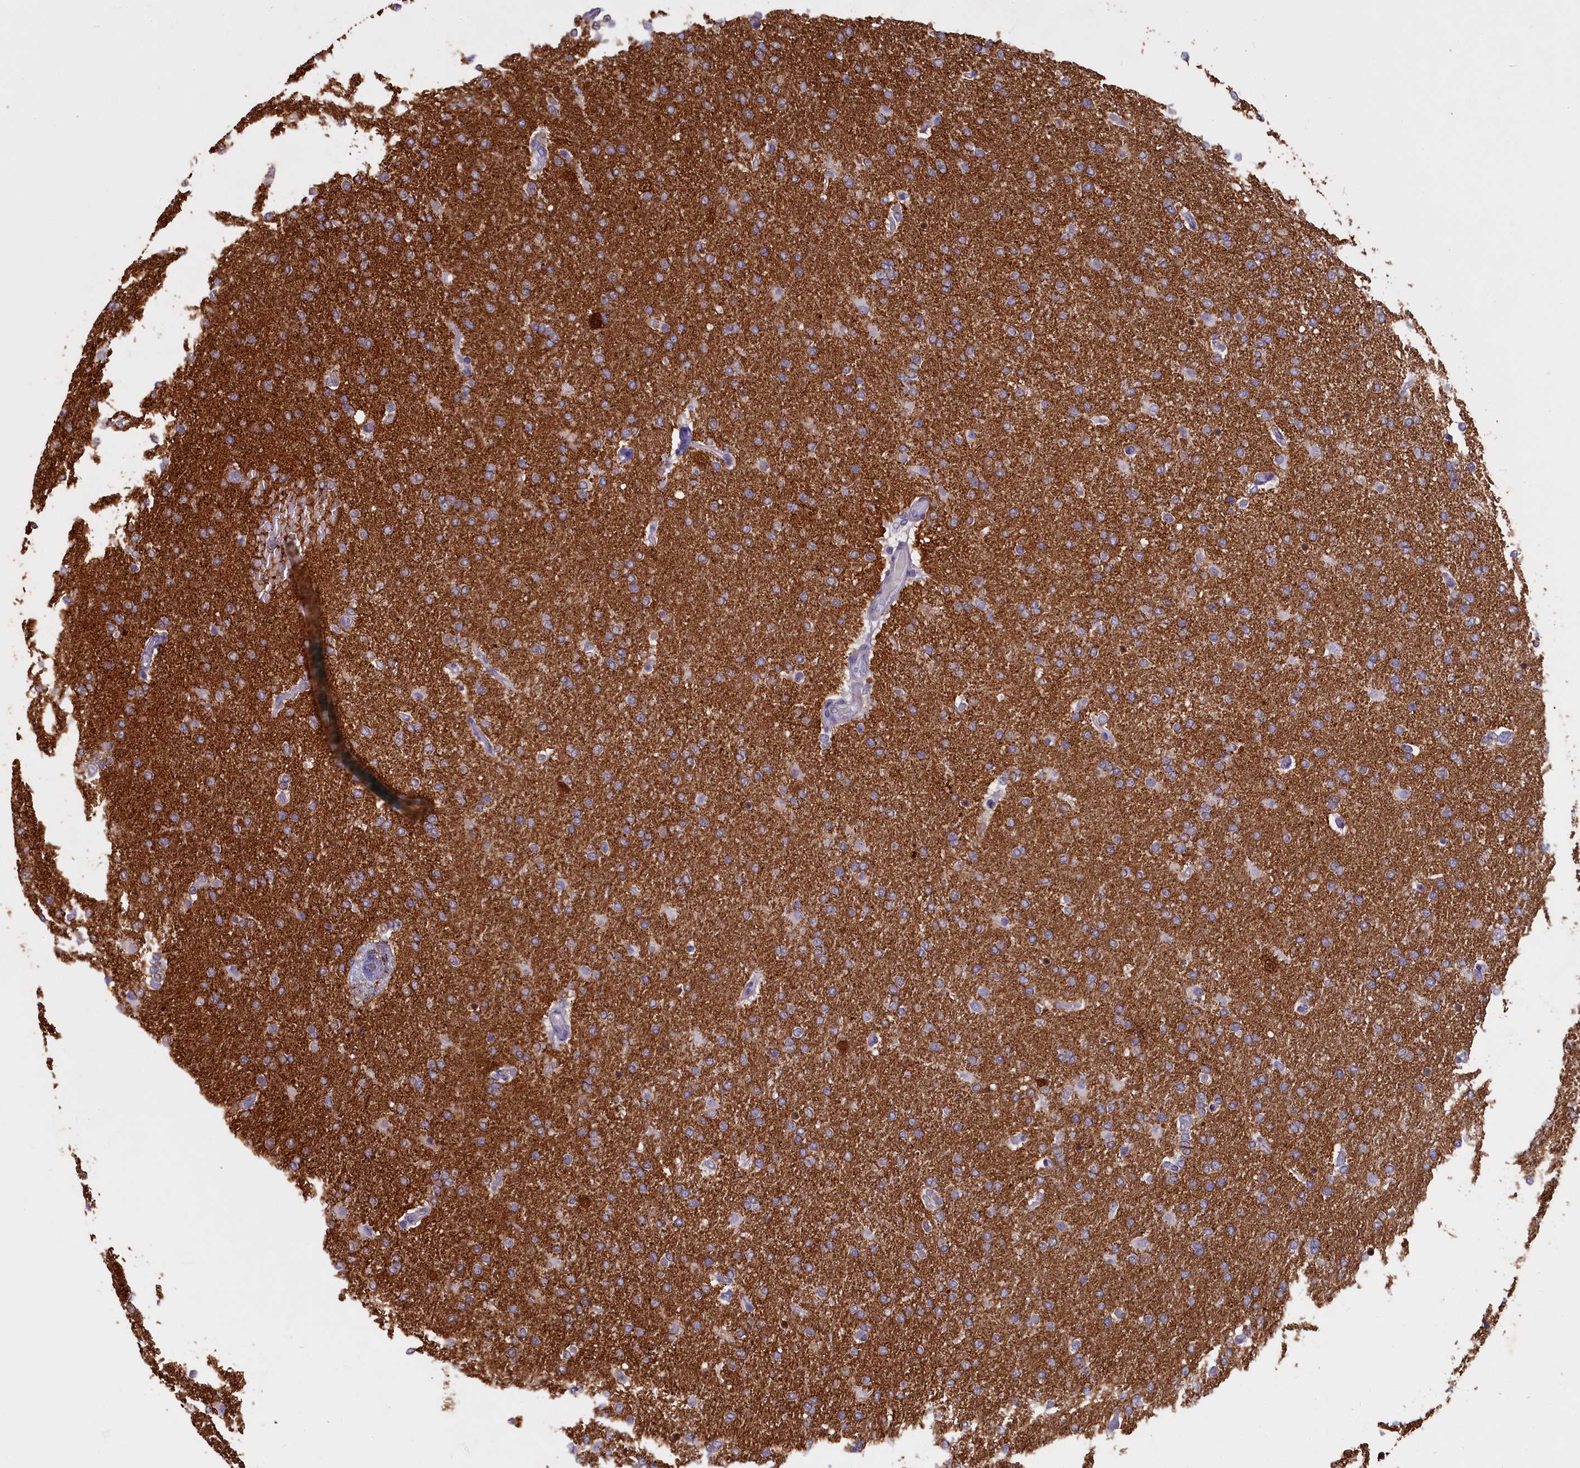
{"staining": {"intensity": "negative", "quantity": "none", "location": "none"}, "tissue": "glioma", "cell_type": "Tumor cells", "image_type": "cancer", "snomed": [{"axis": "morphology", "description": "Glioma, malignant, High grade"}, {"axis": "topography", "description": "Brain"}], "caption": "An IHC micrograph of glioma is shown. There is no staining in tumor cells of glioma.", "gene": "UCHL3", "patient": {"sex": "male", "age": 72}}